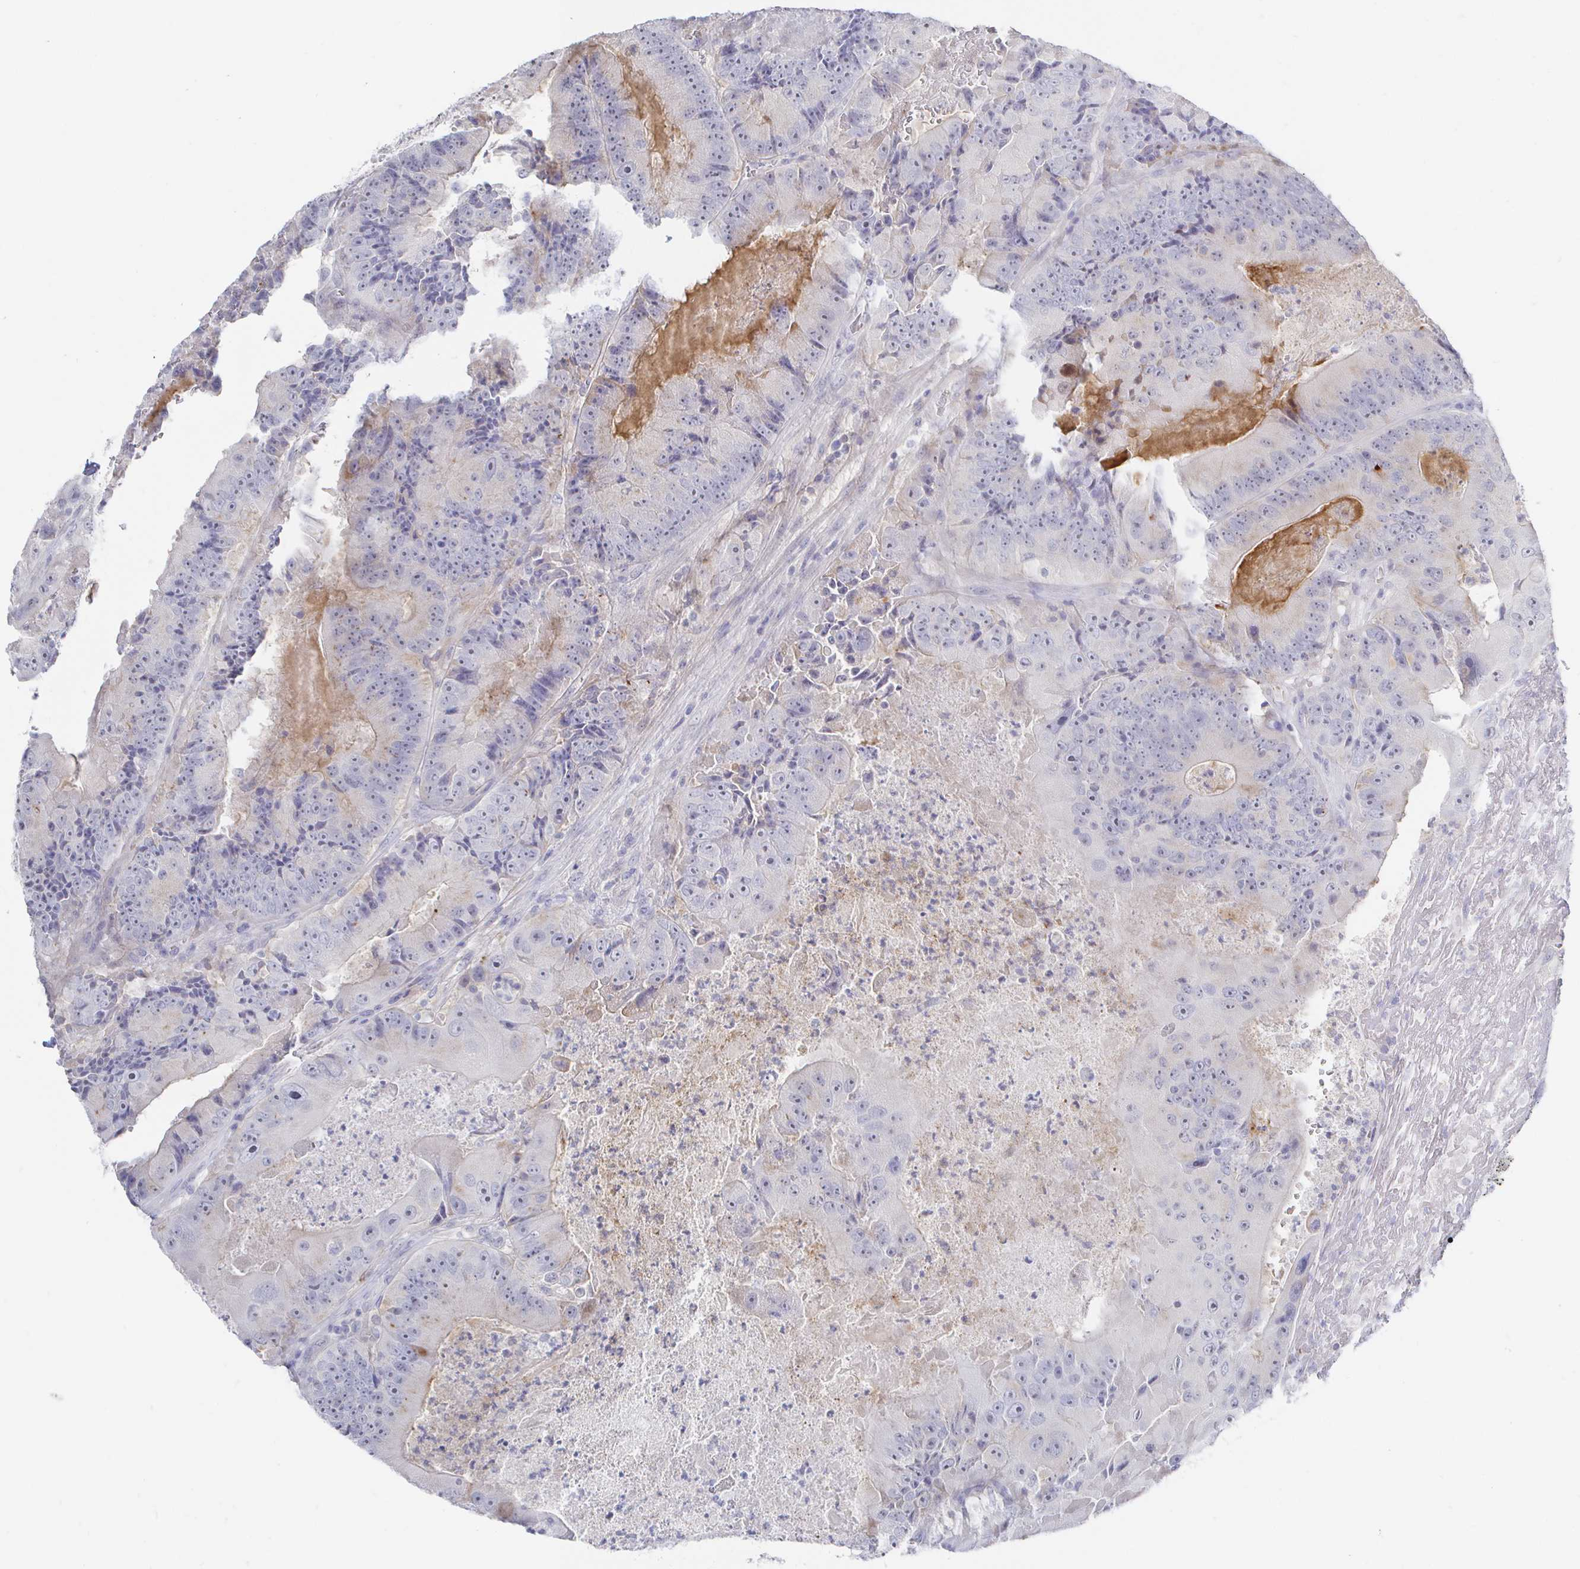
{"staining": {"intensity": "negative", "quantity": "none", "location": "none"}, "tissue": "colorectal cancer", "cell_type": "Tumor cells", "image_type": "cancer", "snomed": [{"axis": "morphology", "description": "Adenocarcinoma, NOS"}, {"axis": "topography", "description": "Colon"}], "caption": "A photomicrograph of colorectal cancer stained for a protein demonstrates no brown staining in tumor cells.", "gene": "LRRC23", "patient": {"sex": "female", "age": 86}}